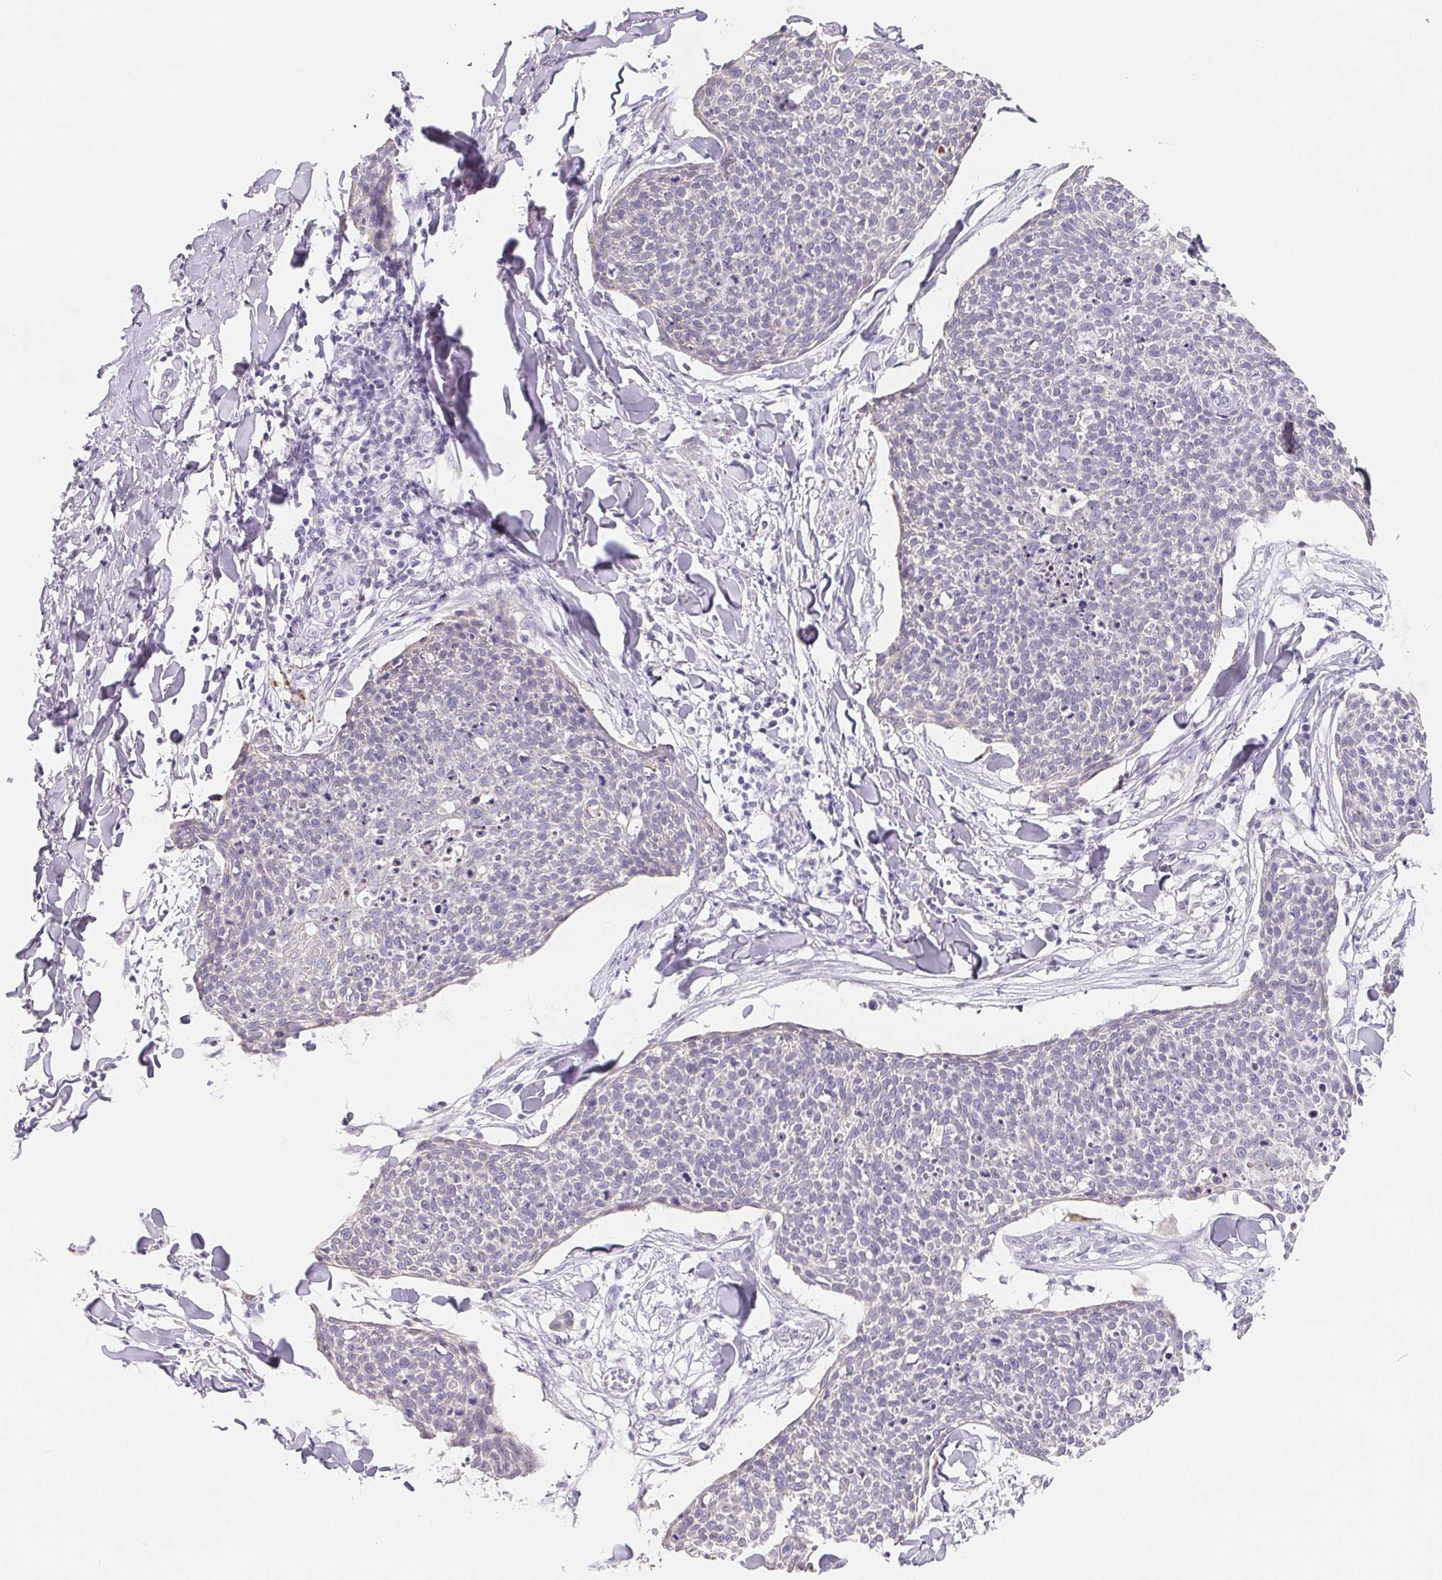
{"staining": {"intensity": "negative", "quantity": "none", "location": "none"}, "tissue": "skin cancer", "cell_type": "Tumor cells", "image_type": "cancer", "snomed": [{"axis": "morphology", "description": "Squamous cell carcinoma, NOS"}, {"axis": "topography", "description": "Skin"}, {"axis": "topography", "description": "Vulva"}], "caption": "Protein analysis of skin squamous cell carcinoma shows no significant staining in tumor cells. Brightfield microscopy of immunohistochemistry stained with DAB (brown) and hematoxylin (blue), captured at high magnification.", "gene": "FDX1", "patient": {"sex": "female", "age": 75}}